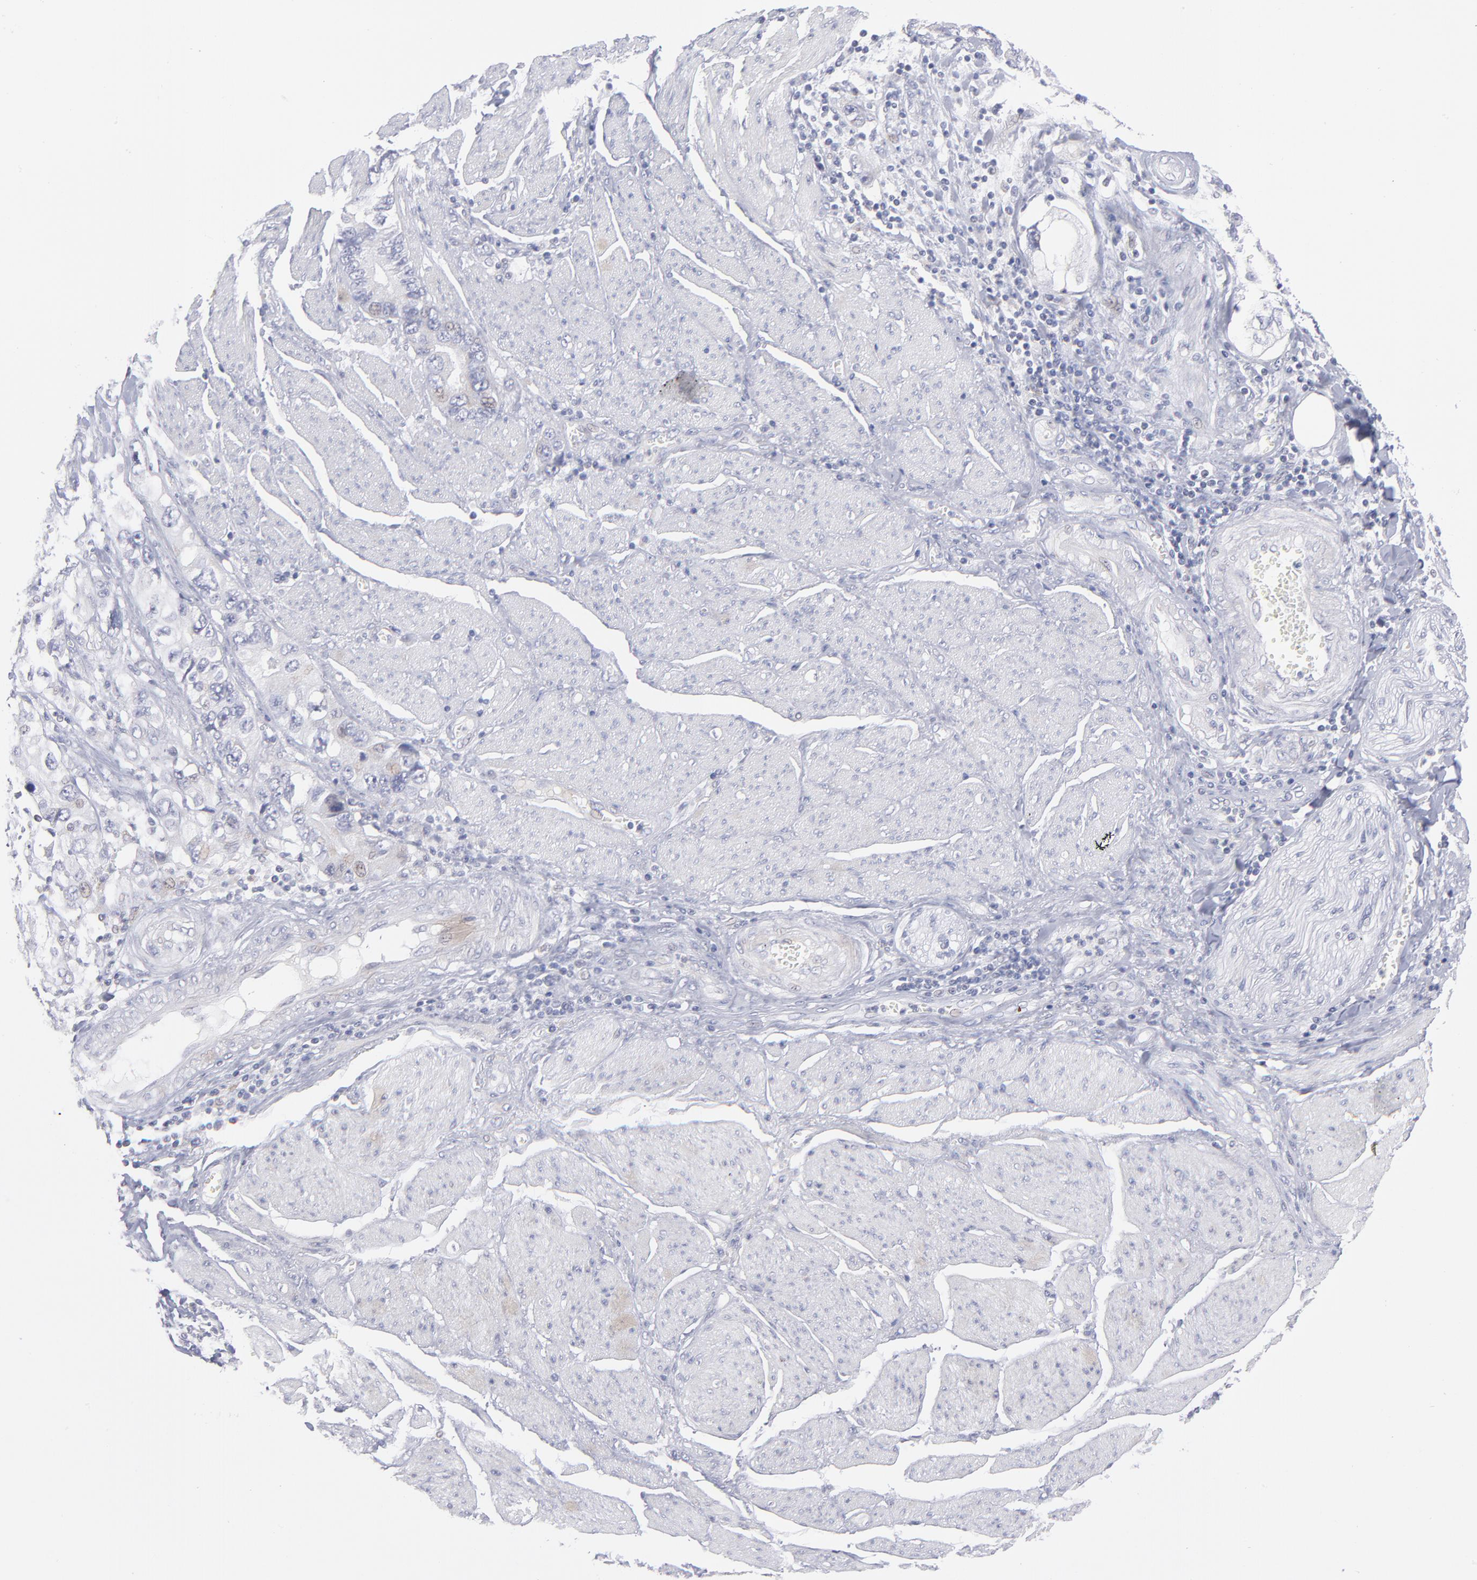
{"staining": {"intensity": "negative", "quantity": "none", "location": "none"}, "tissue": "stomach cancer", "cell_type": "Tumor cells", "image_type": "cancer", "snomed": [{"axis": "morphology", "description": "Adenocarcinoma, NOS"}, {"axis": "topography", "description": "Pancreas"}, {"axis": "topography", "description": "Stomach, upper"}], "caption": "Immunohistochemical staining of human adenocarcinoma (stomach) shows no significant staining in tumor cells.", "gene": "MTHFD2", "patient": {"sex": "male", "age": 77}}